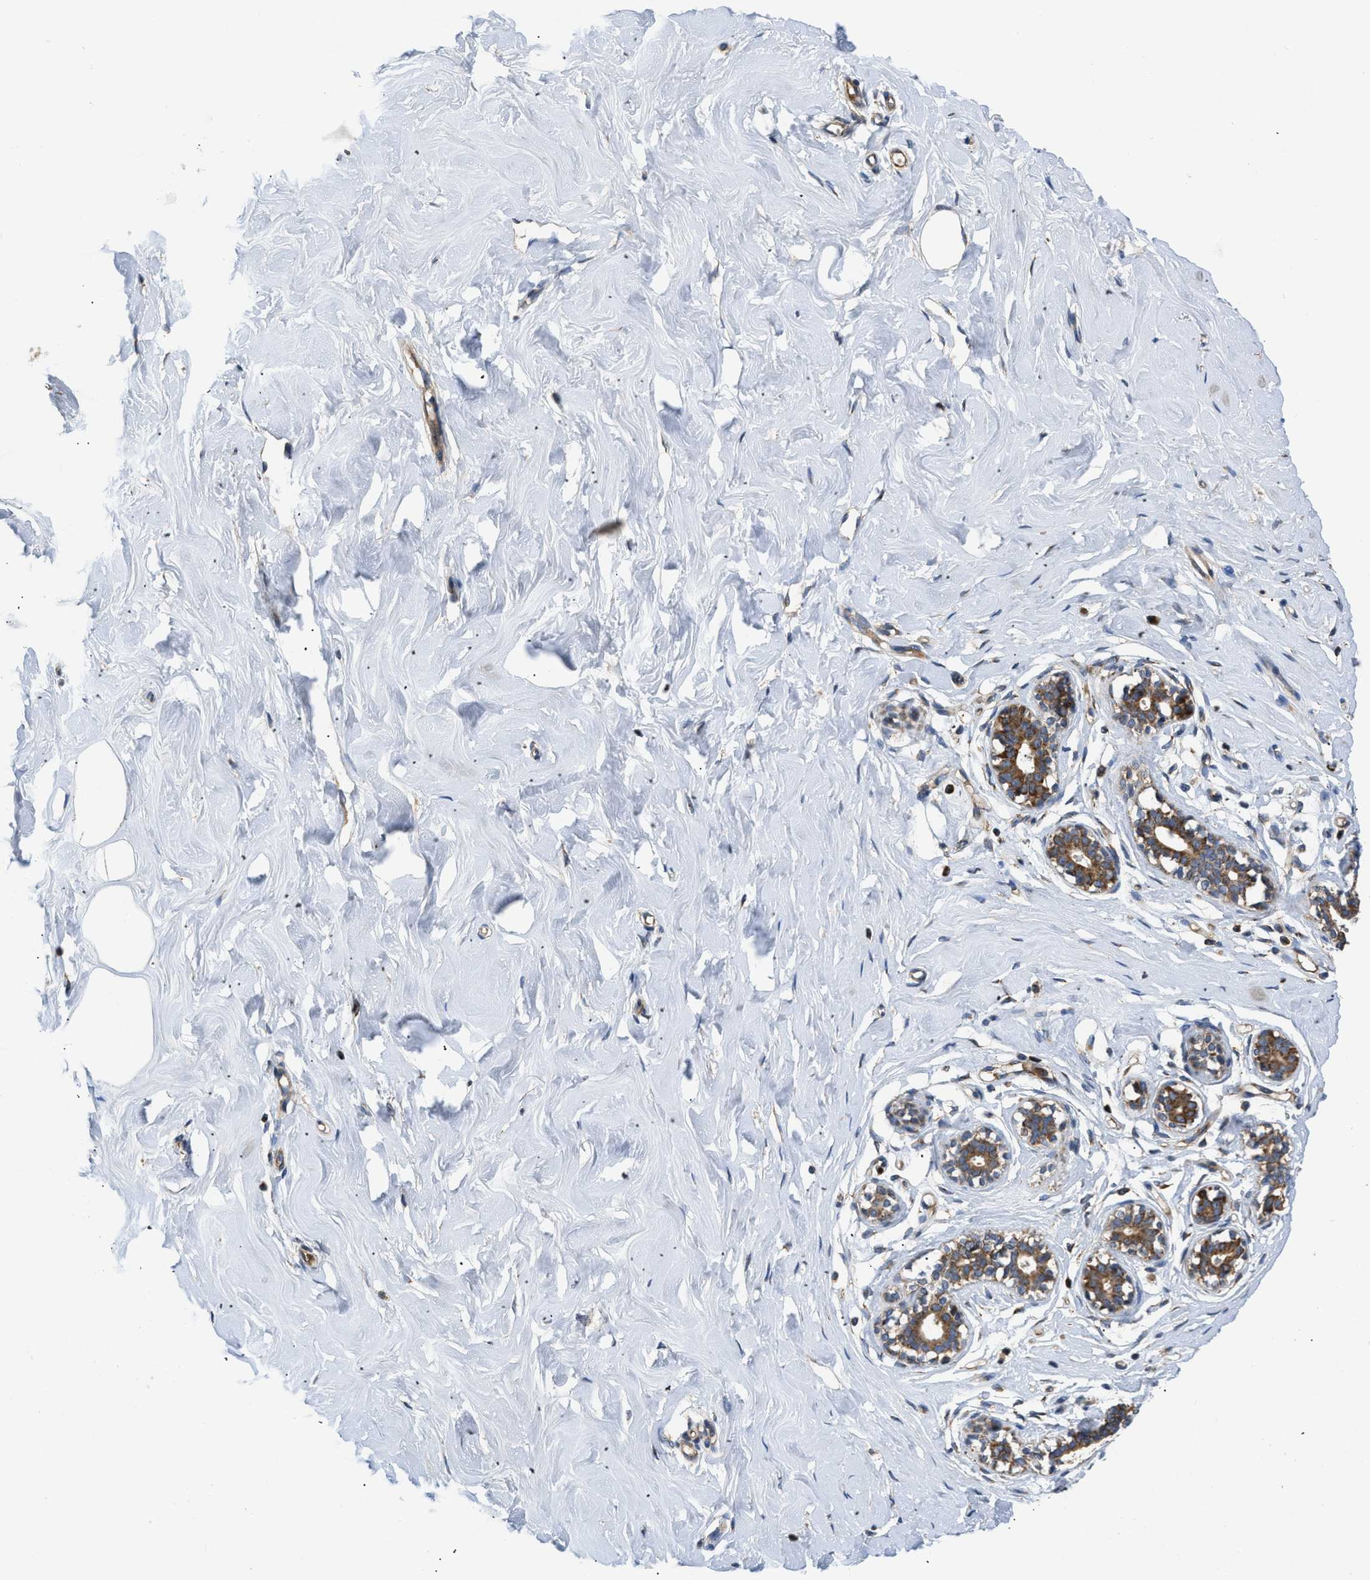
{"staining": {"intensity": "moderate", "quantity": ">75%", "location": "cytoplasmic/membranous"}, "tissue": "breast", "cell_type": "Adipocytes", "image_type": "normal", "snomed": [{"axis": "morphology", "description": "Normal tissue, NOS"}, {"axis": "topography", "description": "Breast"}], "caption": "The immunohistochemical stain labels moderate cytoplasmic/membranous expression in adipocytes of unremarkable breast. Nuclei are stained in blue.", "gene": "OPTN", "patient": {"sex": "female", "age": 23}}